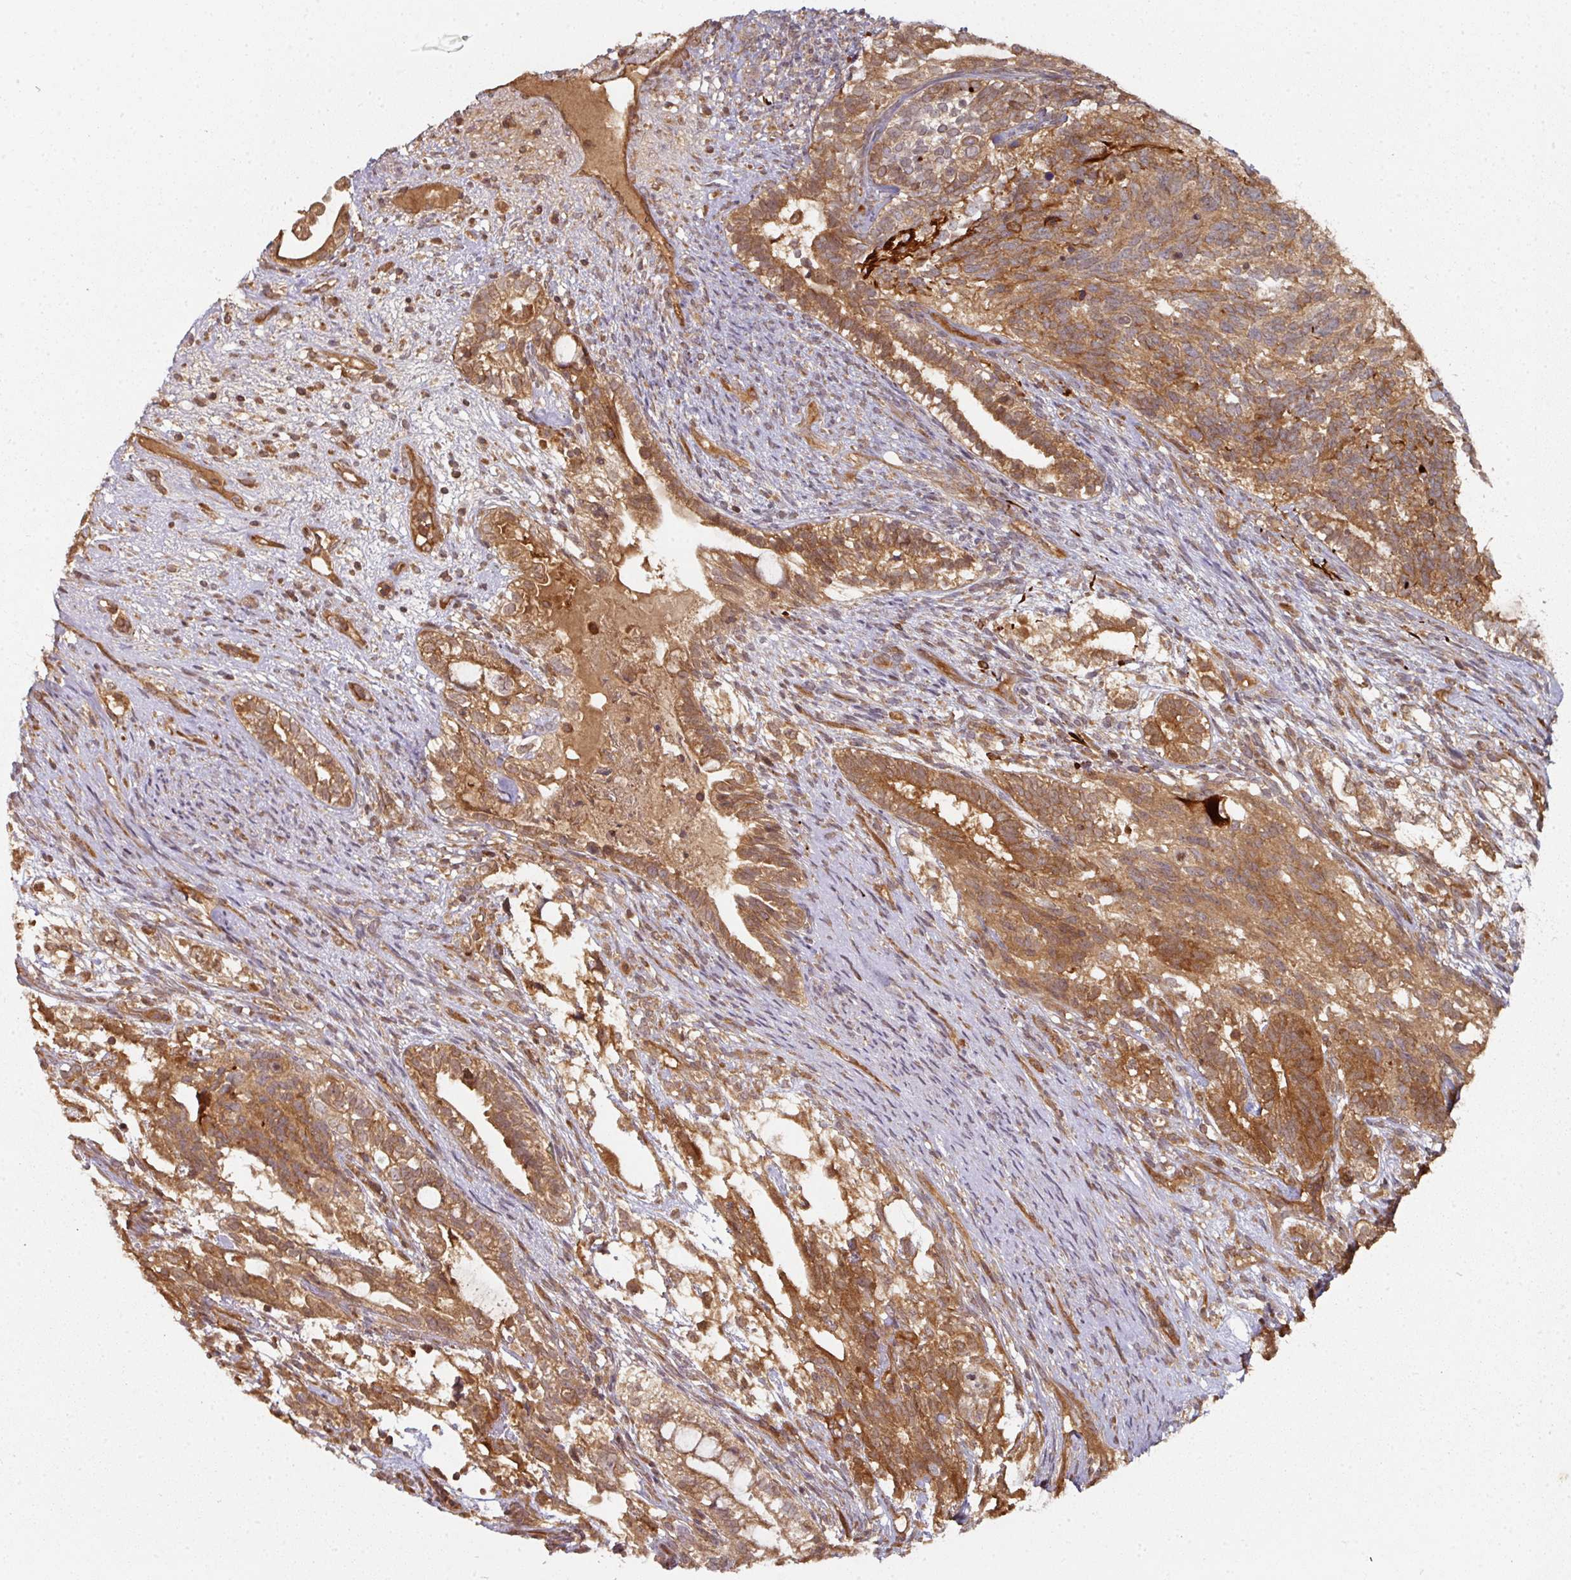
{"staining": {"intensity": "moderate", "quantity": ">75%", "location": "cytoplasmic/membranous"}, "tissue": "testis cancer", "cell_type": "Tumor cells", "image_type": "cancer", "snomed": [{"axis": "morphology", "description": "Seminoma, NOS"}, {"axis": "morphology", "description": "Carcinoma, Embryonal, NOS"}, {"axis": "topography", "description": "Testis"}], "caption": "Protein expression analysis of human testis cancer (seminoma) reveals moderate cytoplasmic/membranous staining in about >75% of tumor cells.", "gene": "EIF4EBP2", "patient": {"sex": "male", "age": 41}}